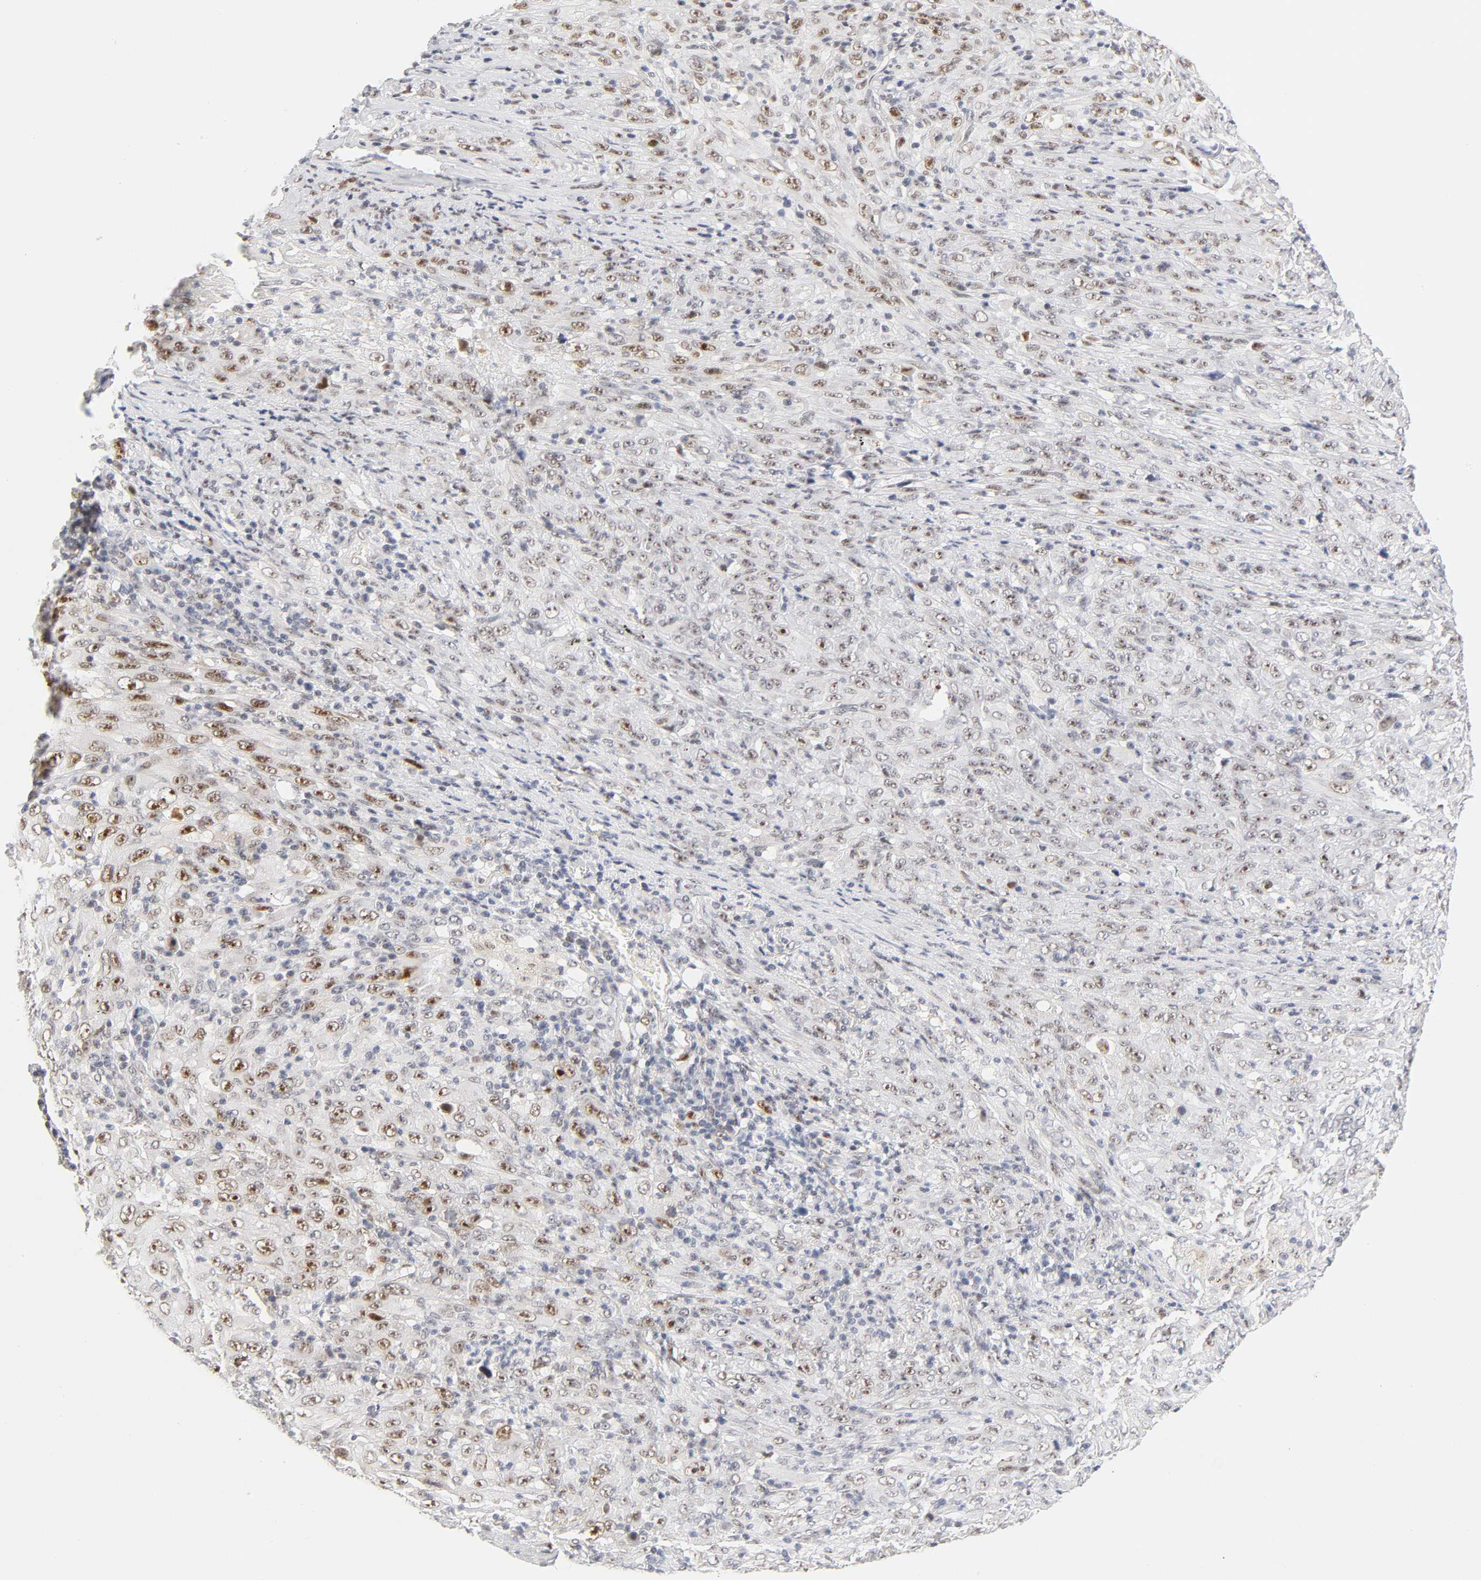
{"staining": {"intensity": "weak", "quantity": "25%-75%", "location": "nuclear"}, "tissue": "melanoma", "cell_type": "Tumor cells", "image_type": "cancer", "snomed": [{"axis": "morphology", "description": "Malignant melanoma, Metastatic site"}, {"axis": "topography", "description": "Skin"}], "caption": "Protein analysis of malignant melanoma (metastatic site) tissue exhibits weak nuclear positivity in about 25%-75% of tumor cells.", "gene": "MNAT1", "patient": {"sex": "female", "age": 56}}